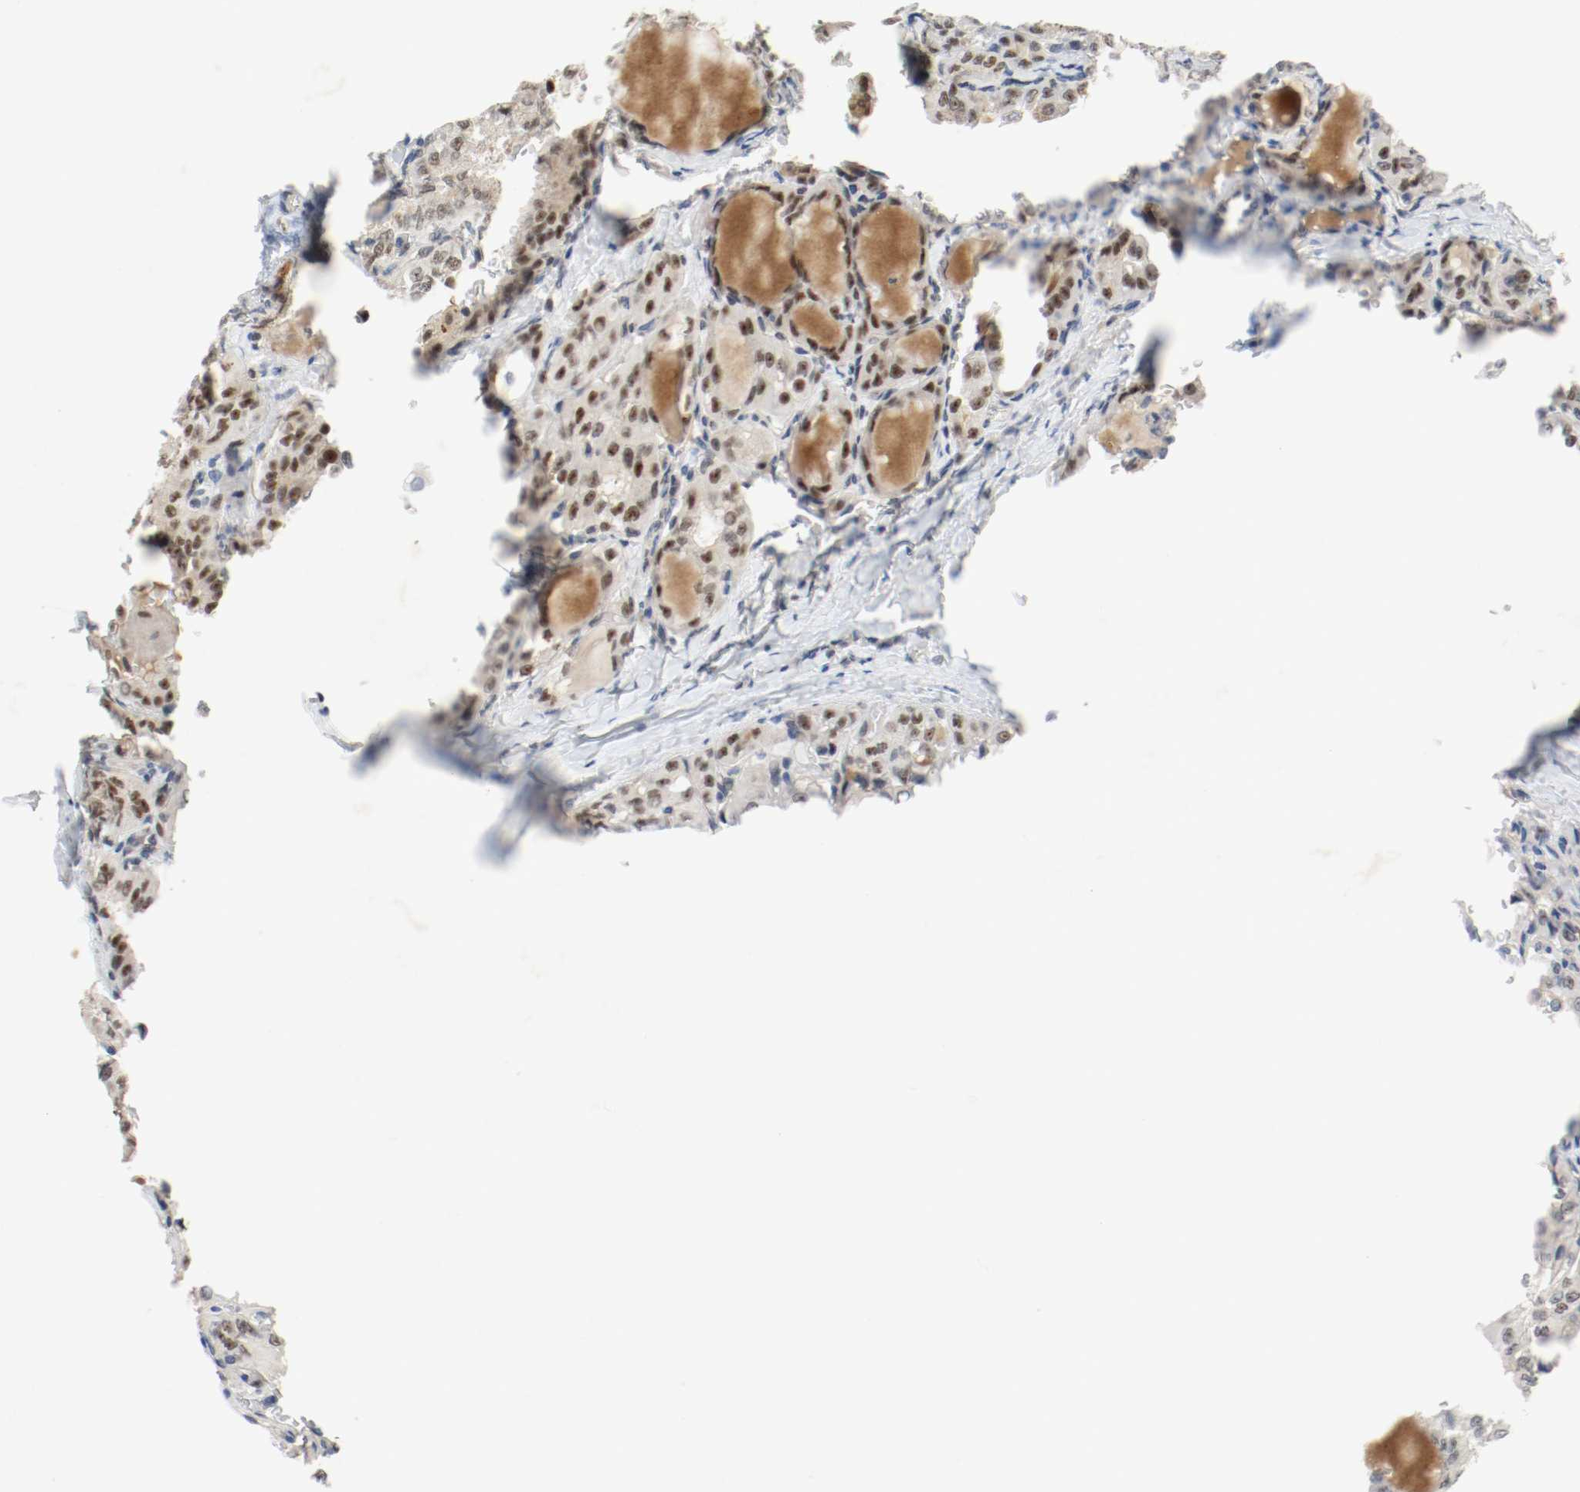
{"staining": {"intensity": "weak", "quantity": "<25%", "location": "nuclear"}, "tissue": "thyroid cancer", "cell_type": "Tumor cells", "image_type": "cancer", "snomed": [{"axis": "morphology", "description": "Papillary adenocarcinoma, NOS"}, {"axis": "topography", "description": "Thyroid gland"}], "caption": "Tumor cells are negative for brown protein staining in thyroid papillary adenocarcinoma.", "gene": "ASH1L", "patient": {"sex": "male", "age": 20}}